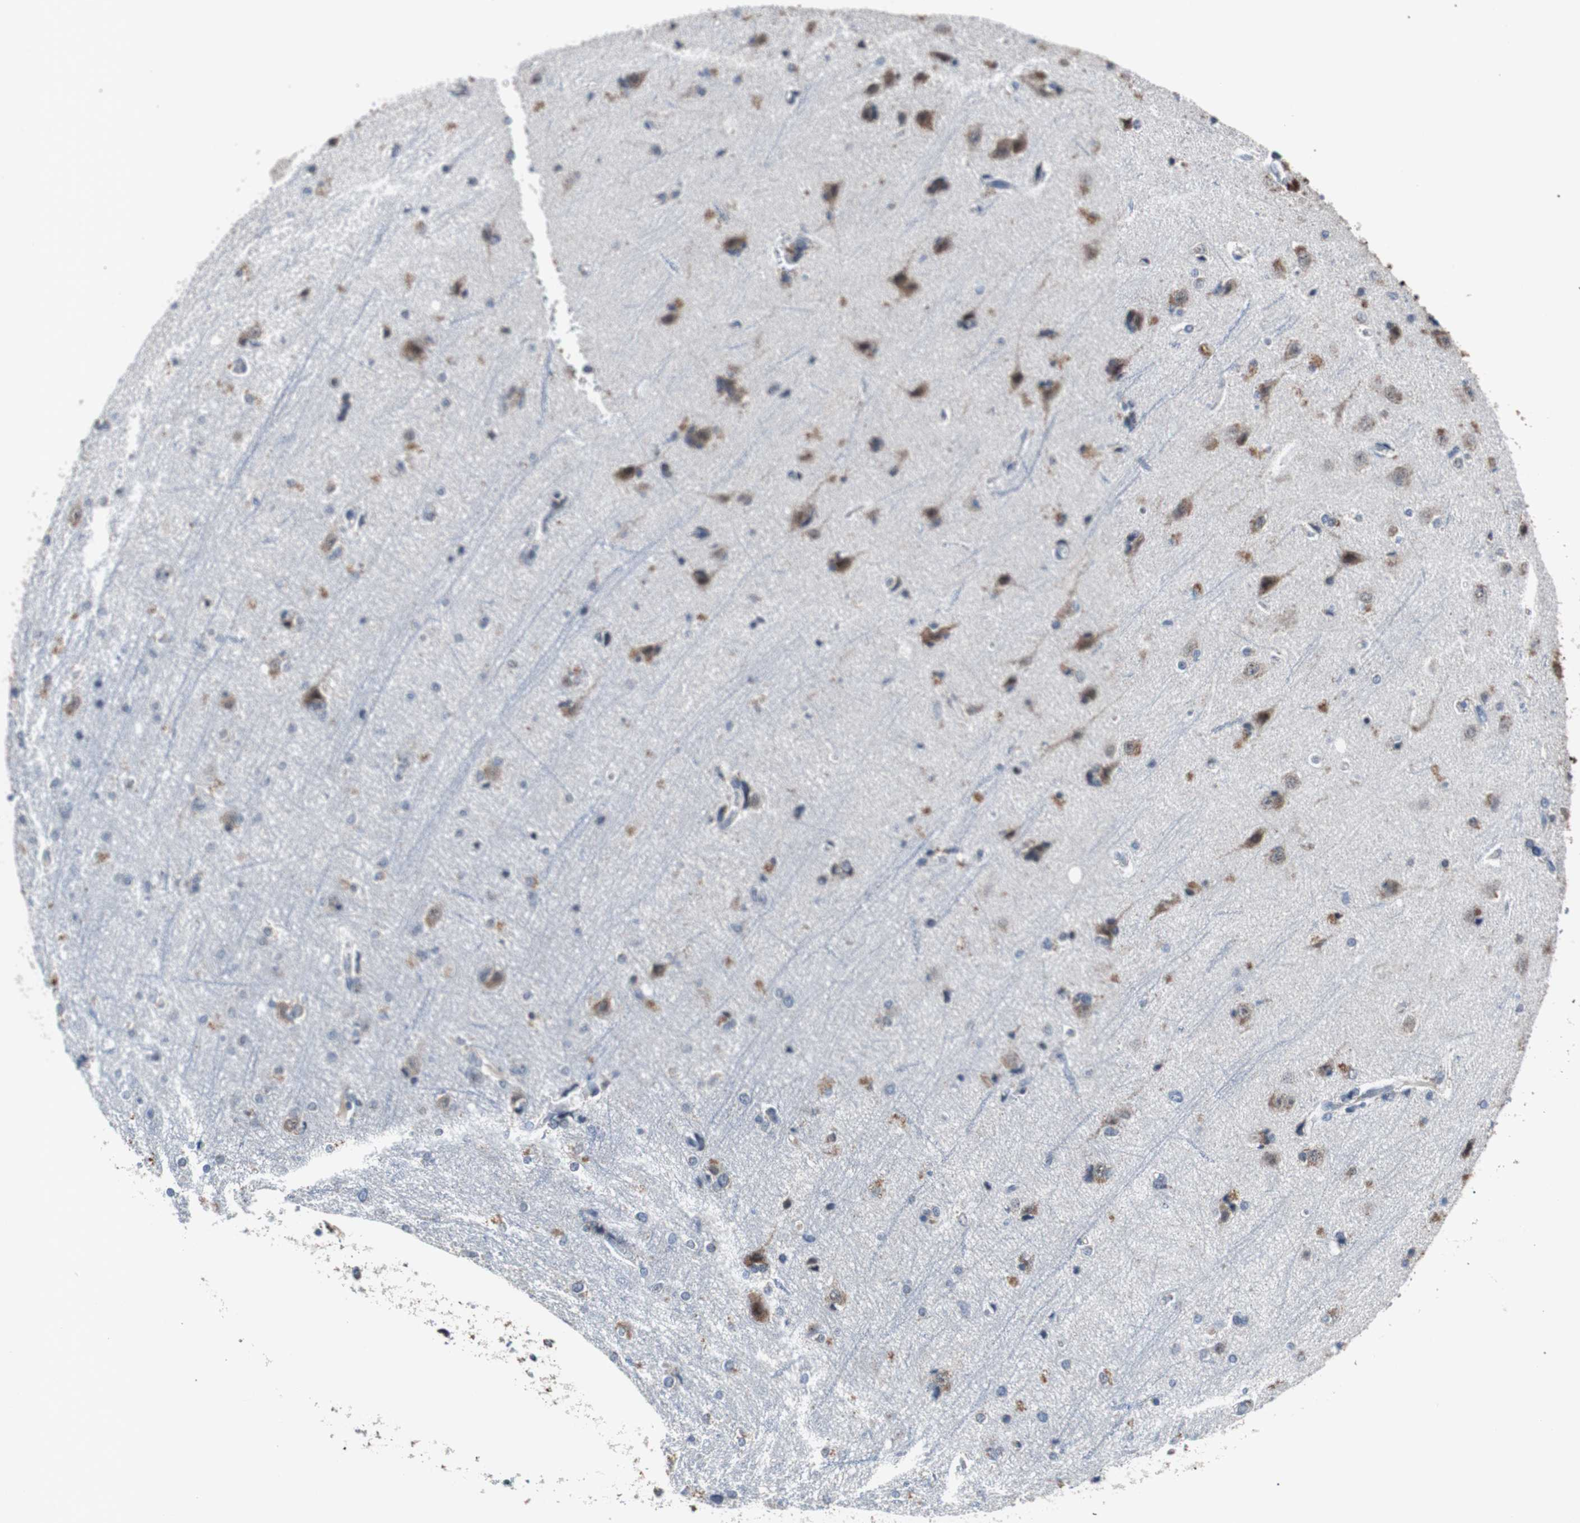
{"staining": {"intensity": "negative", "quantity": "none", "location": "none"}, "tissue": "cerebral cortex", "cell_type": "Endothelial cells", "image_type": "normal", "snomed": [{"axis": "morphology", "description": "Normal tissue, NOS"}, {"axis": "topography", "description": "Cerebral cortex"}], "caption": "This is an immunohistochemistry histopathology image of unremarkable cerebral cortex. There is no positivity in endothelial cells.", "gene": "PITRM1", "patient": {"sex": "female", "age": 54}}